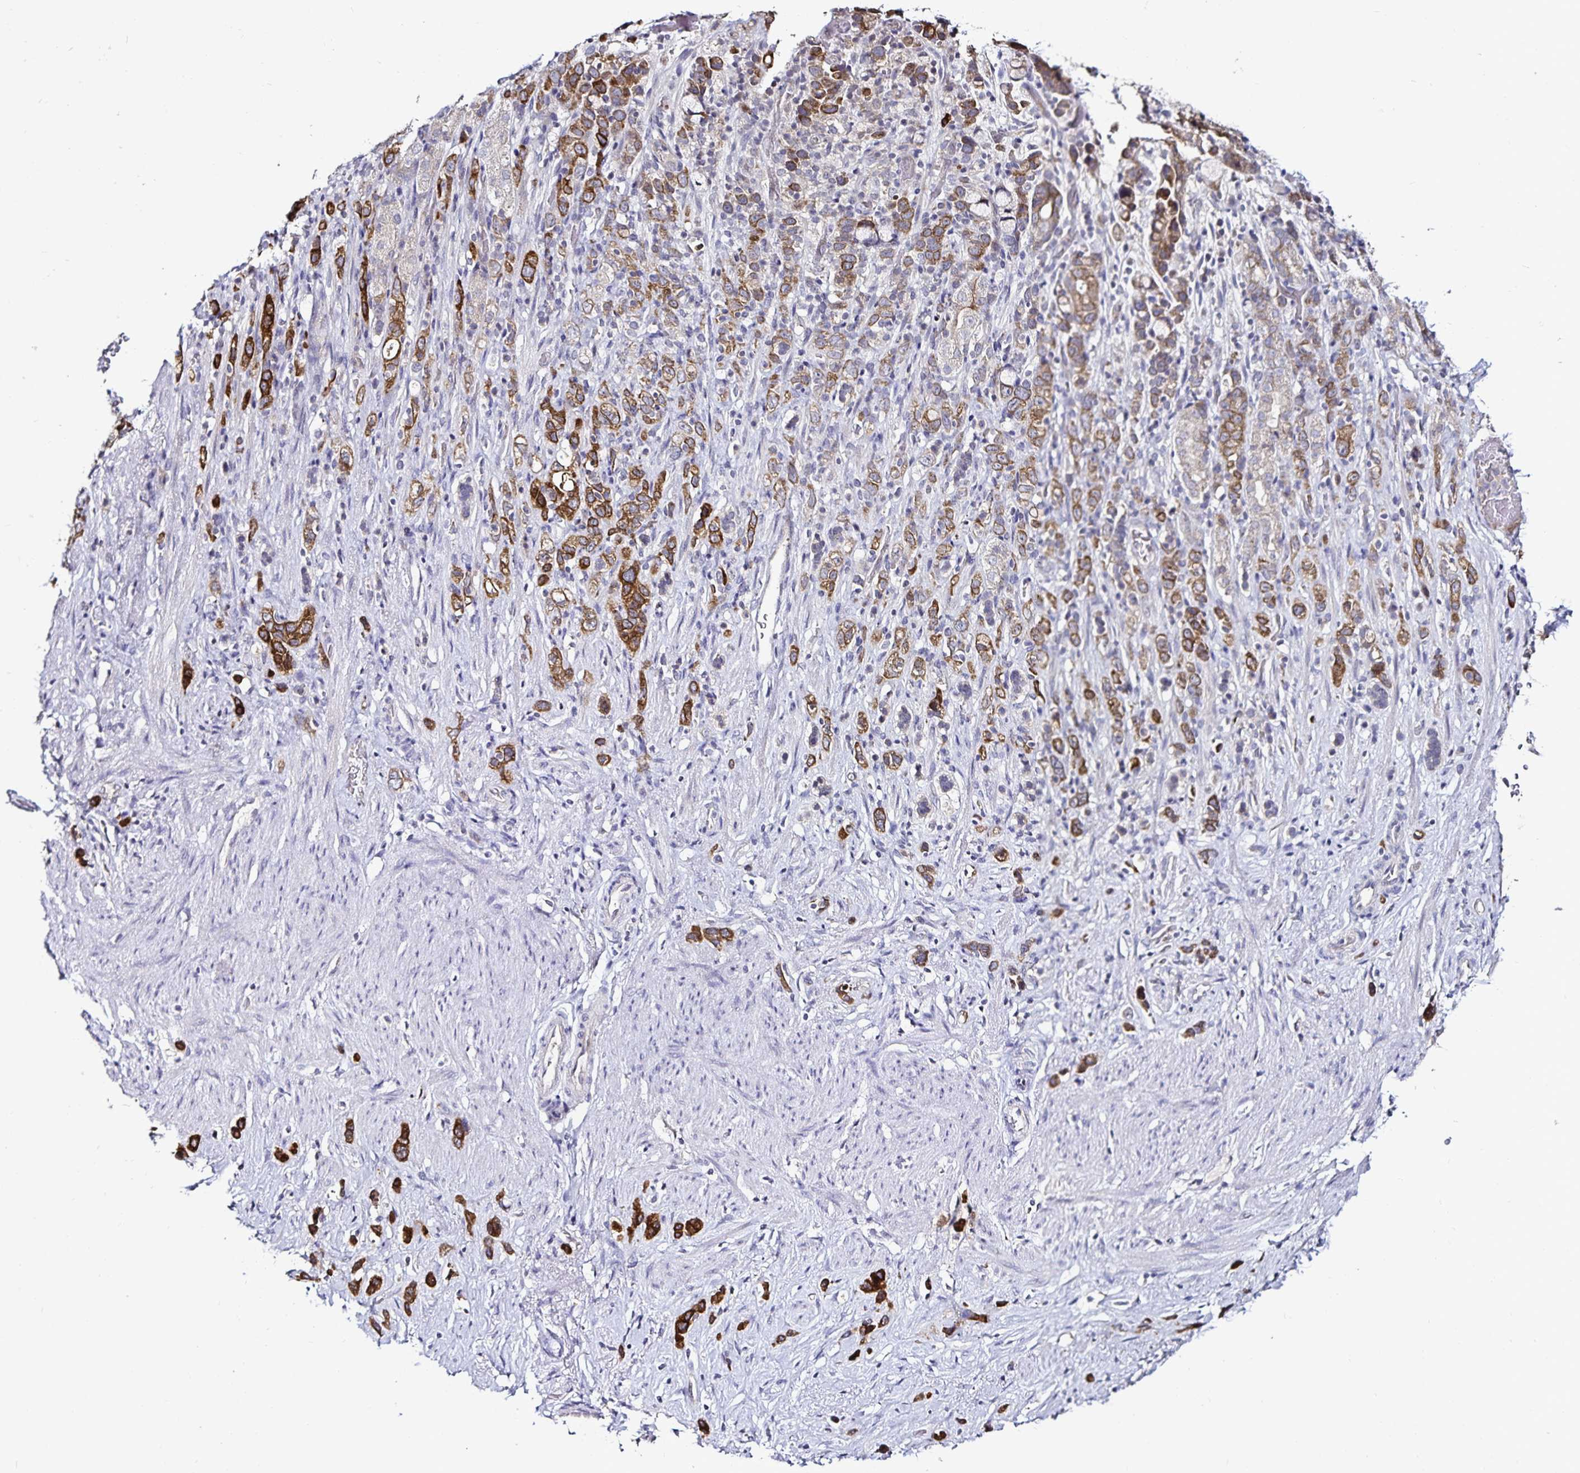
{"staining": {"intensity": "moderate", "quantity": ">75%", "location": "cytoplasmic/membranous"}, "tissue": "stomach cancer", "cell_type": "Tumor cells", "image_type": "cancer", "snomed": [{"axis": "morphology", "description": "Adenocarcinoma, NOS"}, {"axis": "topography", "description": "Stomach"}], "caption": "Tumor cells reveal medium levels of moderate cytoplasmic/membranous staining in about >75% of cells in human stomach adenocarcinoma.", "gene": "ACSL5", "patient": {"sex": "female", "age": 65}}